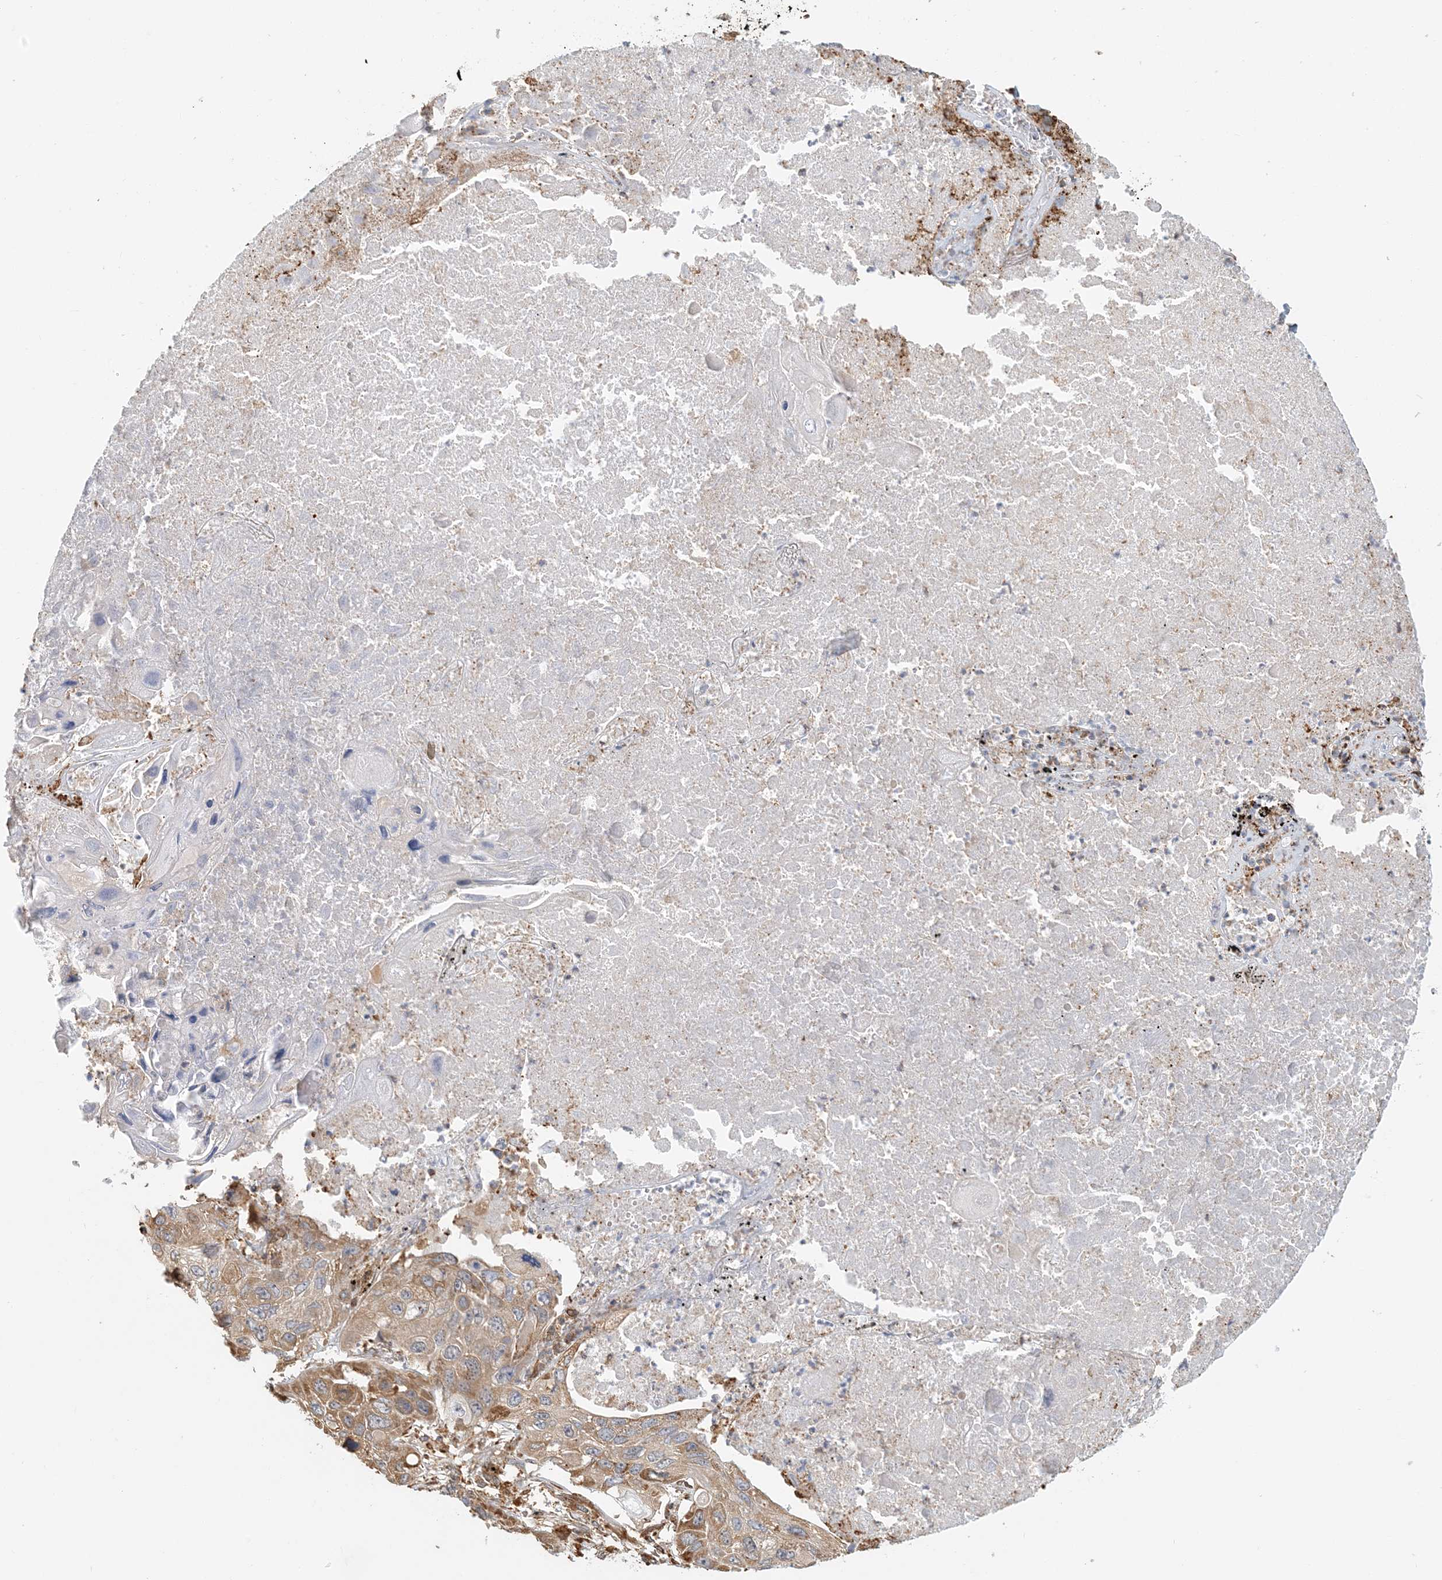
{"staining": {"intensity": "moderate", "quantity": ">75%", "location": "cytoplasmic/membranous"}, "tissue": "lung cancer", "cell_type": "Tumor cells", "image_type": "cancer", "snomed": [{"axis": "morphology", "description": "Squamous cell carcinoma, NOS"}, {"axis": "topography", "description": "Lung"}], "caption": "This is an image of immunohistochemistry staining of lung squamous cell carcinoma, which shows moderate positivity in the cytoplasmic/membranous of tumor cells.", "gene": "HNMT", "patient": {"sex": "male", "age": 61}}